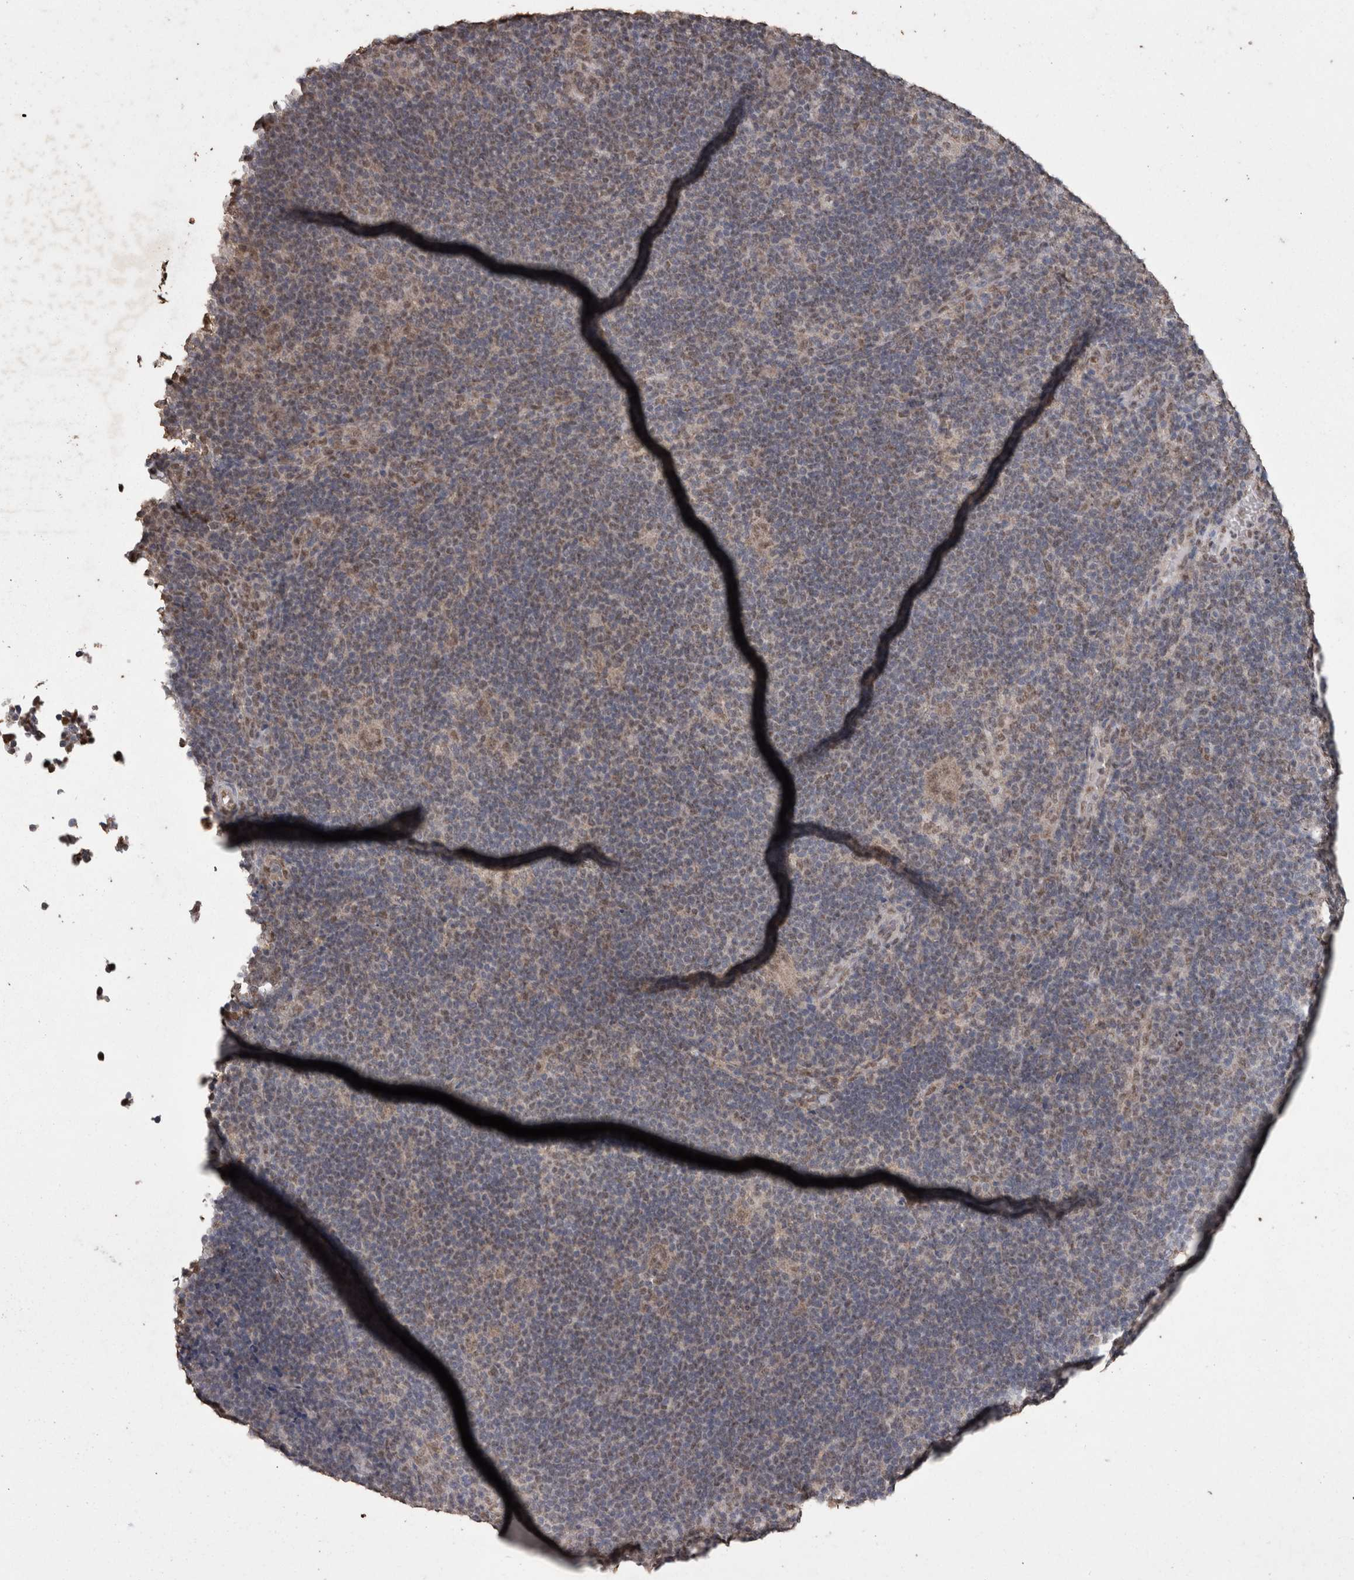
{"staining": {"intensity": "weak", "quantity": ">75%", "location": "nuclear"}, "tissue": "lymphoma", "cell_type": "Tumor cells", "image_type": "cancer", "snomed": [{"axis": "morphology", "description": "Hodgkin's disease, NOS"}, {"axis": "topography", "description": "Lymph node"}], "caption": "Protein analysis of lymphoma tissue displays weak nuclear expression in about >75% of tumor cells.", "gene": "SMAD7", "patient": {"sex": "female", "age": 57}}